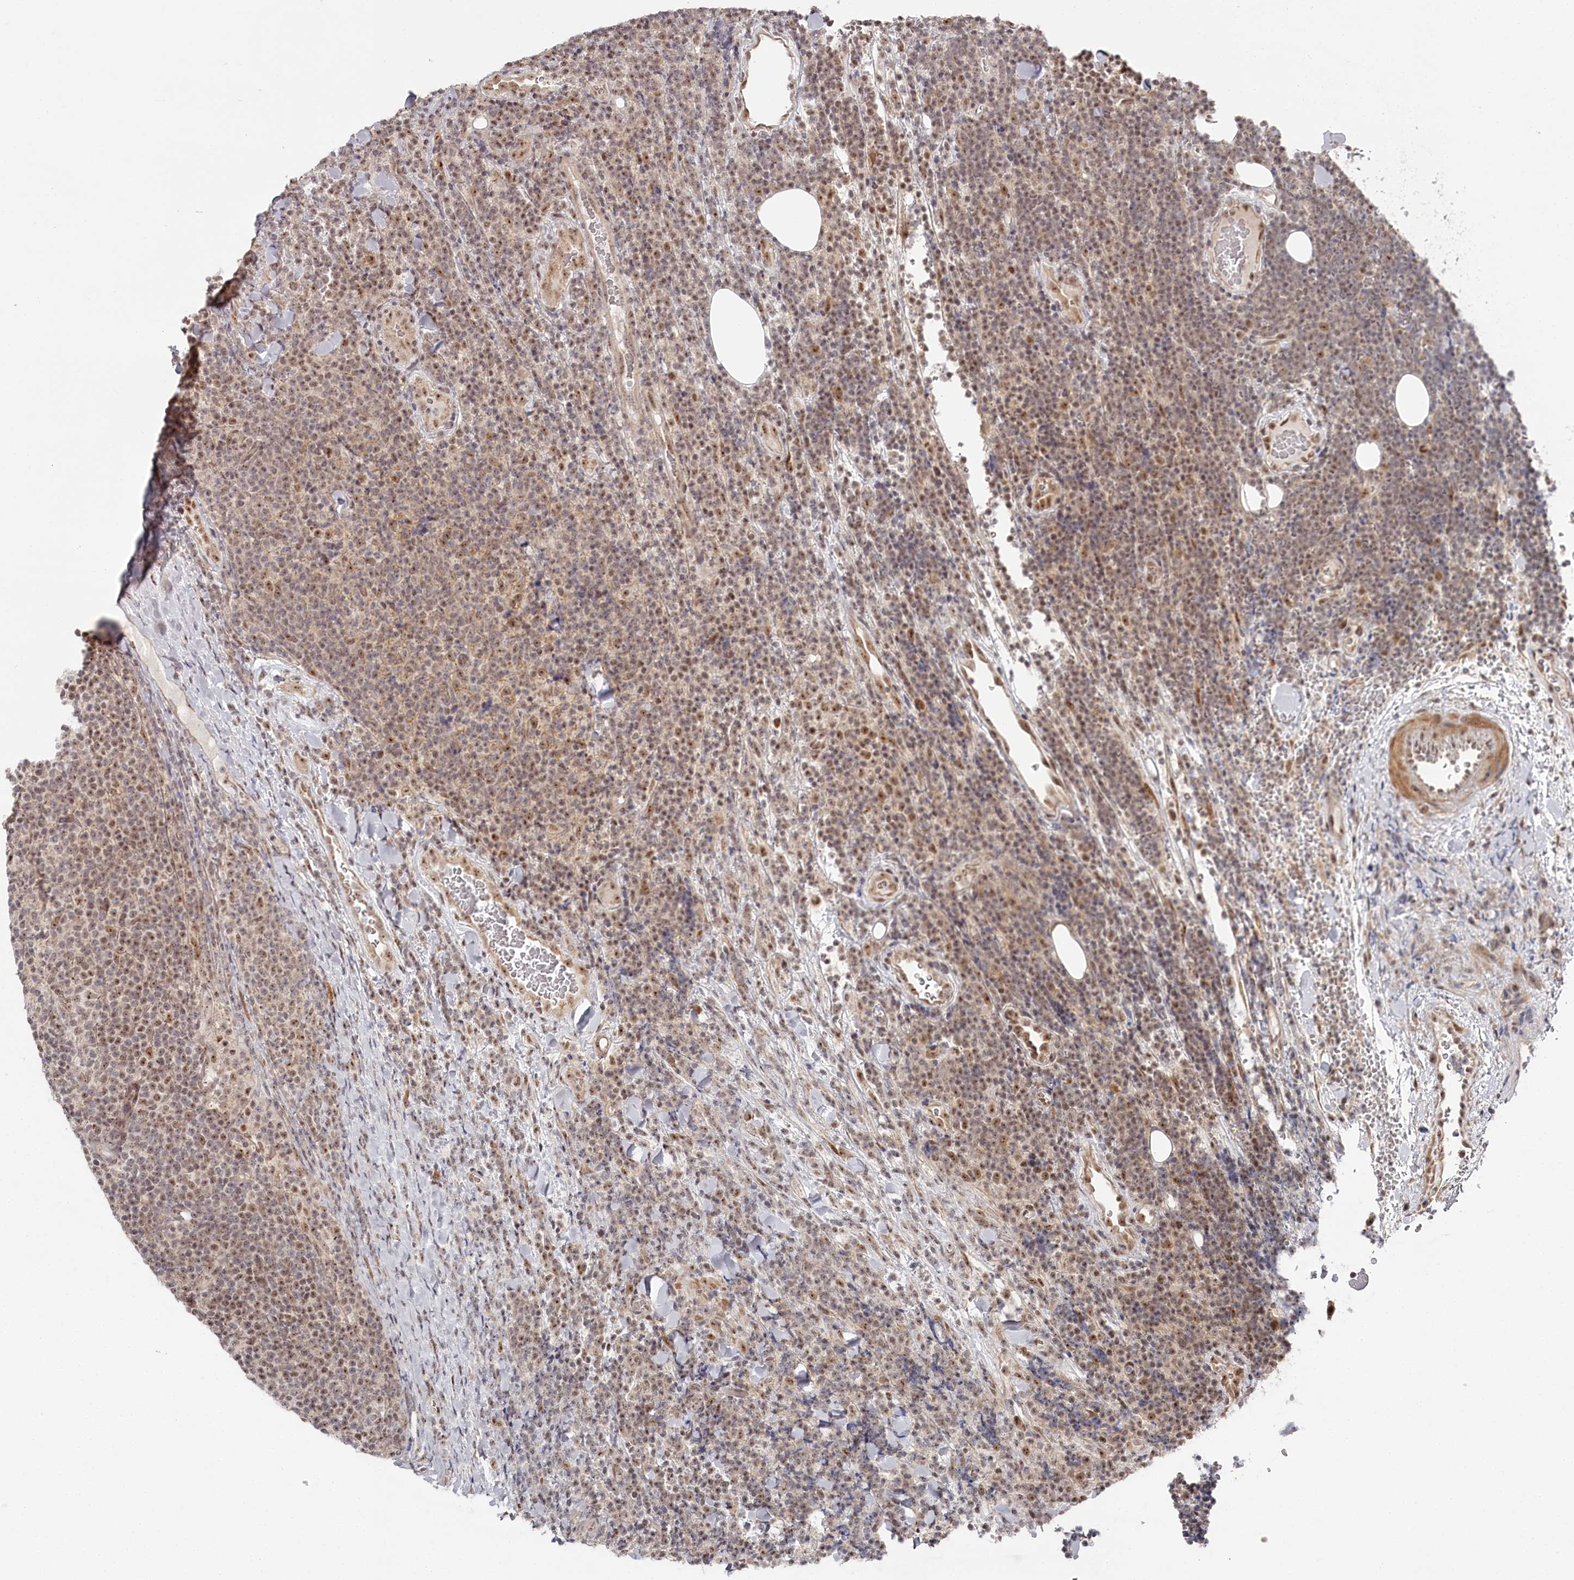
{"staining": {"intensity": "moderate", "quantity": "25%-75%", "location": "nuclear"}, "tissue": "lymphoma", "cell_type": "Tumor cells", "image_type": "cancer", "snomed": [{"axis": "morphology", "description": "Malignant lymphoma, non-Hodgkin's type, Low grade"}, {"axis": "topography", "description": "Lymph node"}], "caption": "About 25%-75% of tumor cells in human lymphoma show moderate nuclear protein staining as visualized by brown immunohistochemical staining.", "gene": "EXOSC1", "patient": {"sex": "male", "age": 66}}